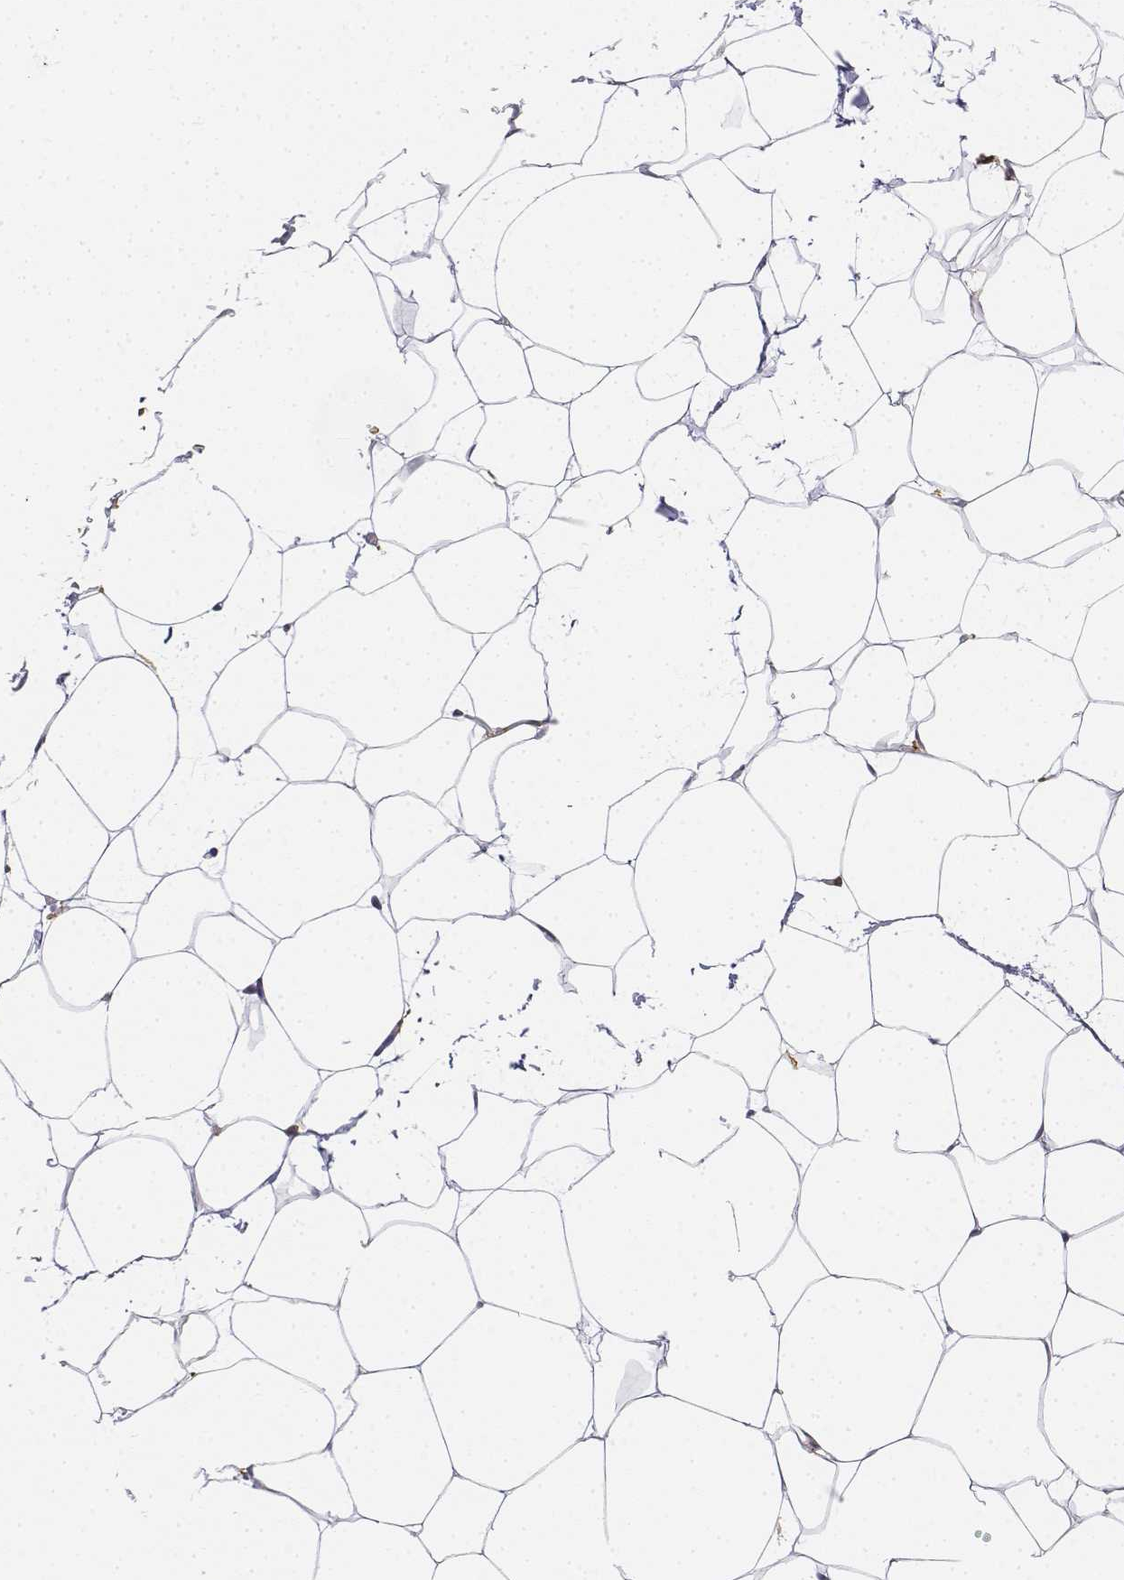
{"staining": {"intensity": "negative", "quantity": "none", "location": "none"}, "tissue": "adipose tissue", "cell_type": "Adipocytes", "image_type": "normal", "snomed": [{"axis": "morphology", "description": "Normal tissue, NOS"}, {"axis": "topography", "description": "Adipose tissue"}], "caption": "A micrograph of adipose tissue stained for a protein reveals no brown staining in adipocytes.", "gene": "CD14", "patient": {"sex": "male", "age": 57}}